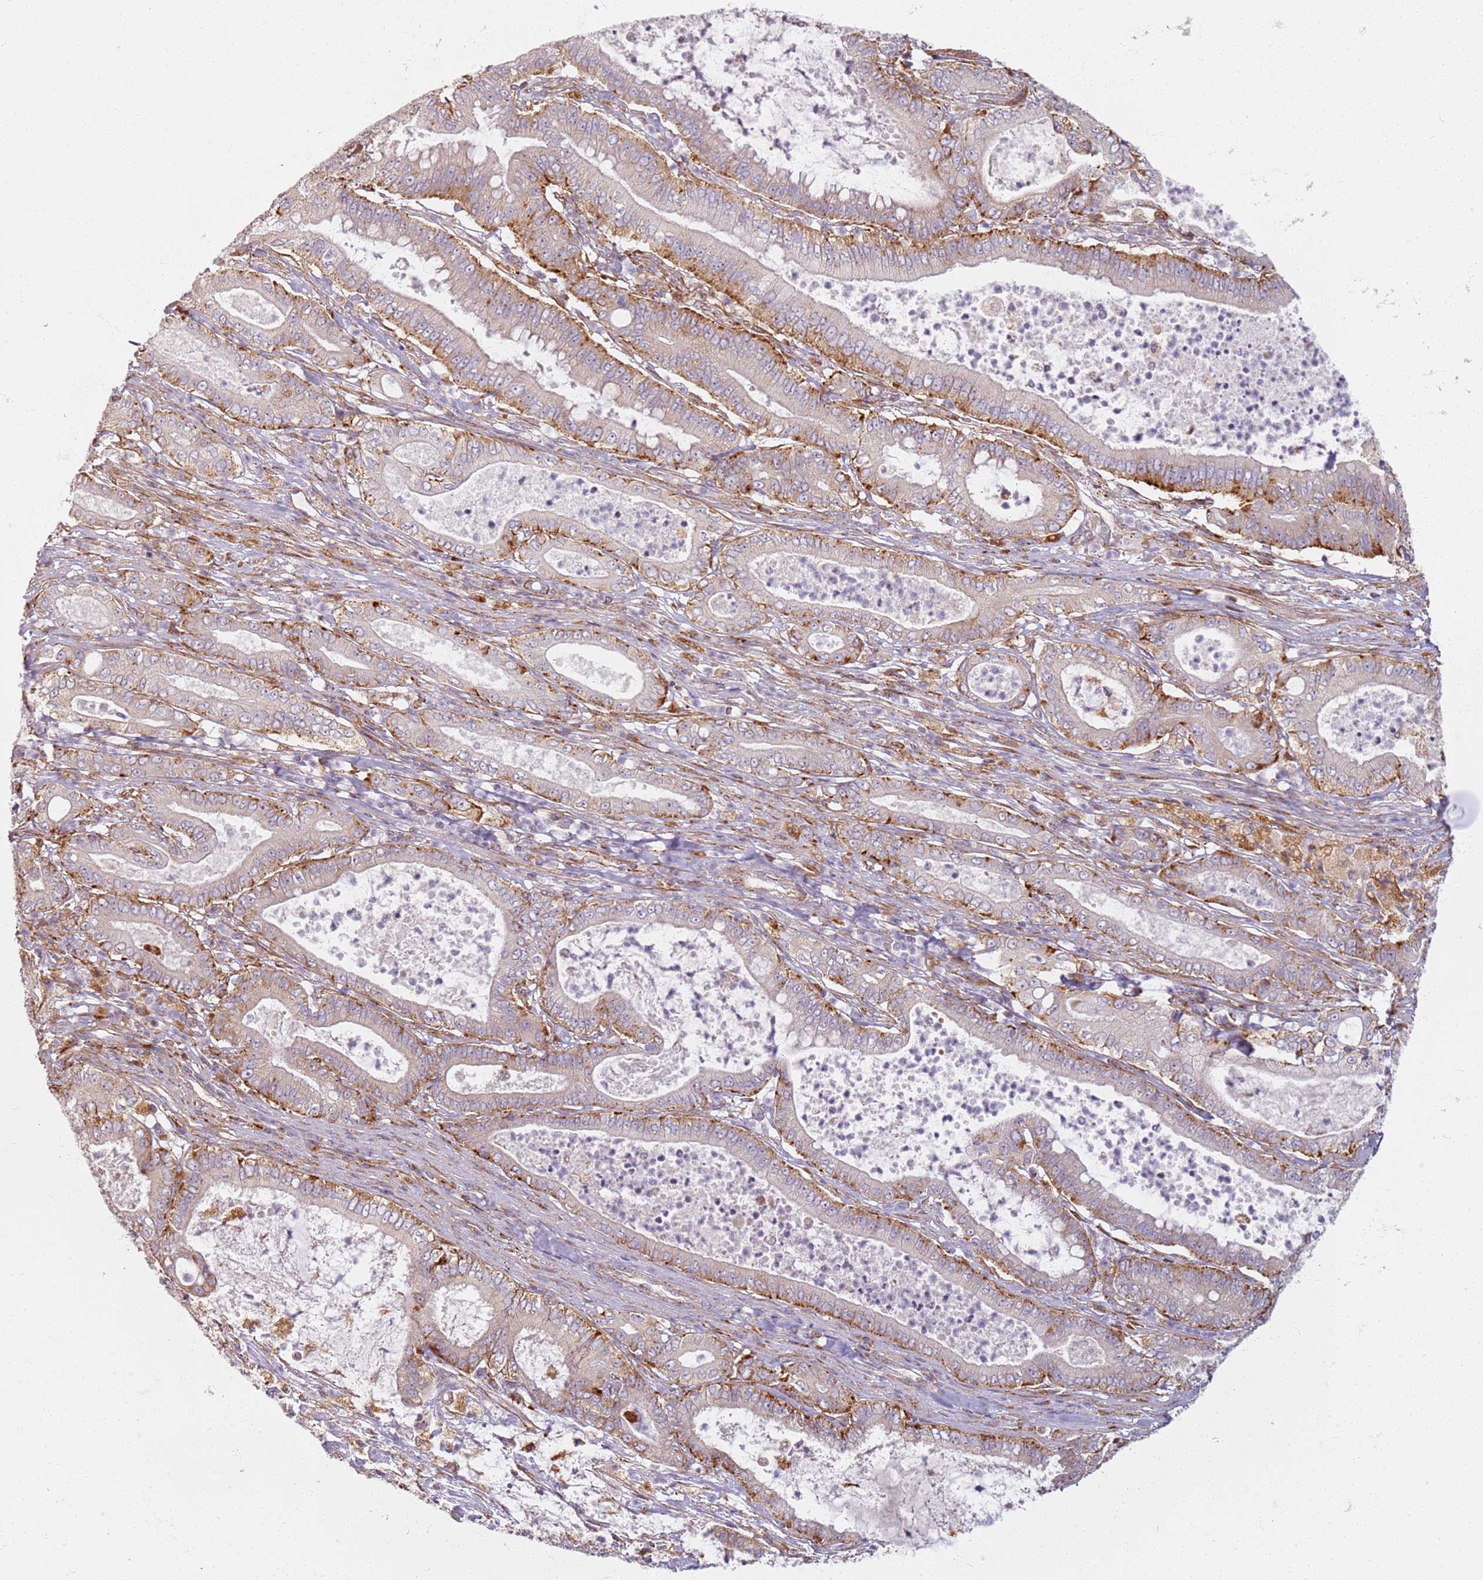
{"staining": {"intensity": "moderate", "quantity": "25%-75%", "location": "cytoplasmic/membranous"}, "tissue": "pancreatic cancer", "cell_type": "Tumor cells", "image_type": "cancer", "snomed": [{"axis": "morphology", "description": "Adenocarcinoma, NOS"}, {"axis": "topography", "description": "Pancreas"}], "caption": "There is medium levels of moderate cytoplasmic/membranous expression in tumor cells of pancreatic cancer, as demonstrated by immunohistochemical staining (brown color).", "gene": "PROKR2", "patient": {"sex": "male", "age": 71}}